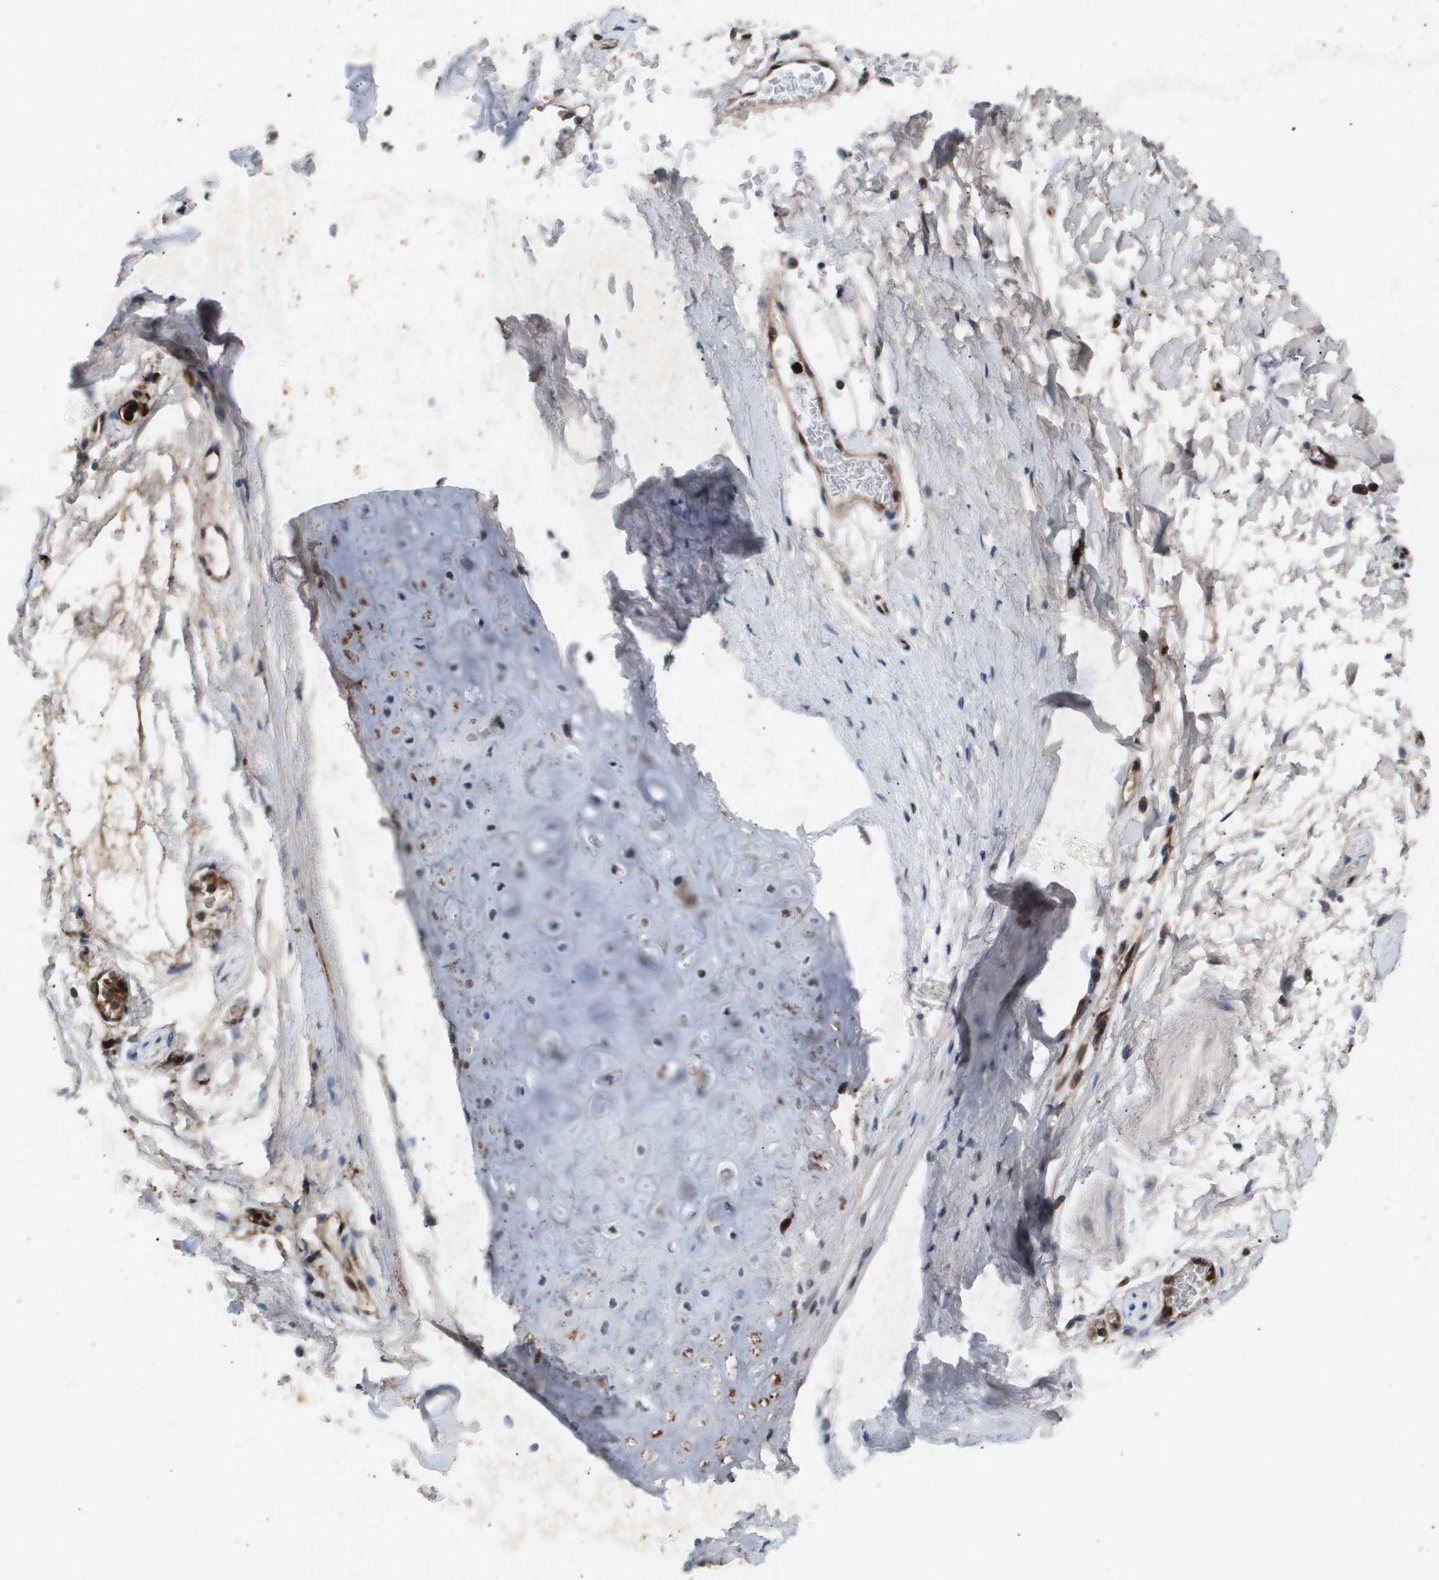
{"staining": {"intensity": "moderate", "quantity": "25%-75%", "location": "cytoplasmic/membranous"}, "tissue": "bronchus", "cell_type": "Respiratory epithelial cells", "image_type": "normal", "snomed": [{"axis": "morphology", "description": "Normal tissue, NOS"}, {"axis": "morphology", "description": "Inflammation, NOS"}, {"axis": "topography", "description": "Cartilage tissue"}, {"axis": "topography", "description": "Bronchus"}], "caption": "Immunohistochemistry of benign human bronchus shows medium levels of moderate cytoplasmic/membranous staining in about 25%-75% of respiratory epithelial cells. The staining is performed using DAB brown chromogen to label protein expression. The nuclei are counter-stained blue using hematoxylin.", "gene": "ERG", "patient": {"sex": "male", "age": 77}}